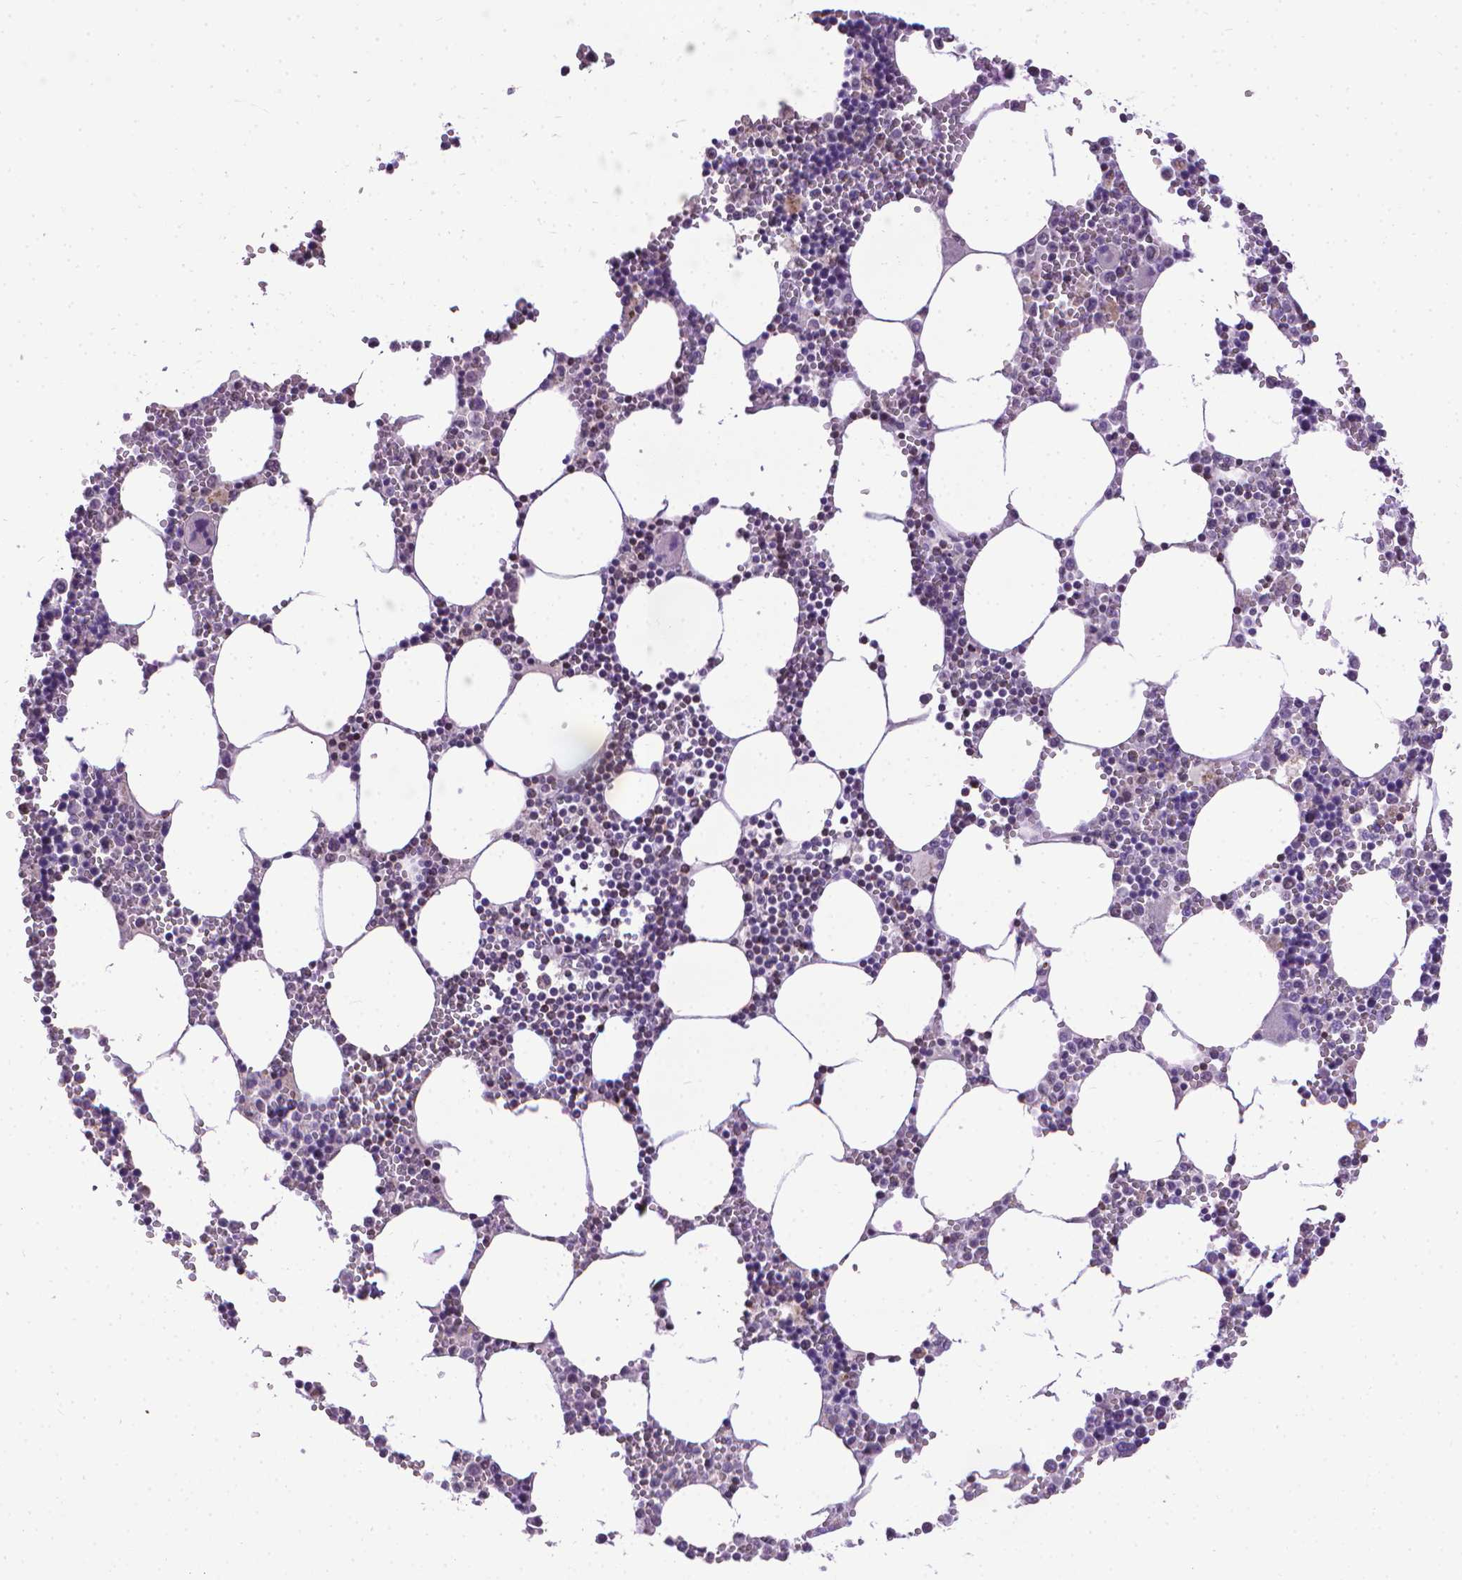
{"staining": {"intensity": "negative", "quantity": "none", "location": "none"}, "tissue": "bone marrow", "cell_type": "Hematopoietic cells", "image_type": "normal", "snomed": [{"axis": "morphology", "description": "Normal tissue, NOS"}, {"axis": "topography", "description": "Bone marrow"}], "caption": "Hematopoietic cells show no significant expression in normal bone marrow. (Stains: DAB (3,3'-diaminobenzidine) IHC with hematoxylin counter stain, Microscopy: brightfield microscopy at high magnification).", "gene": "KMO", "patient": {"sex": "male", "age": 54}}